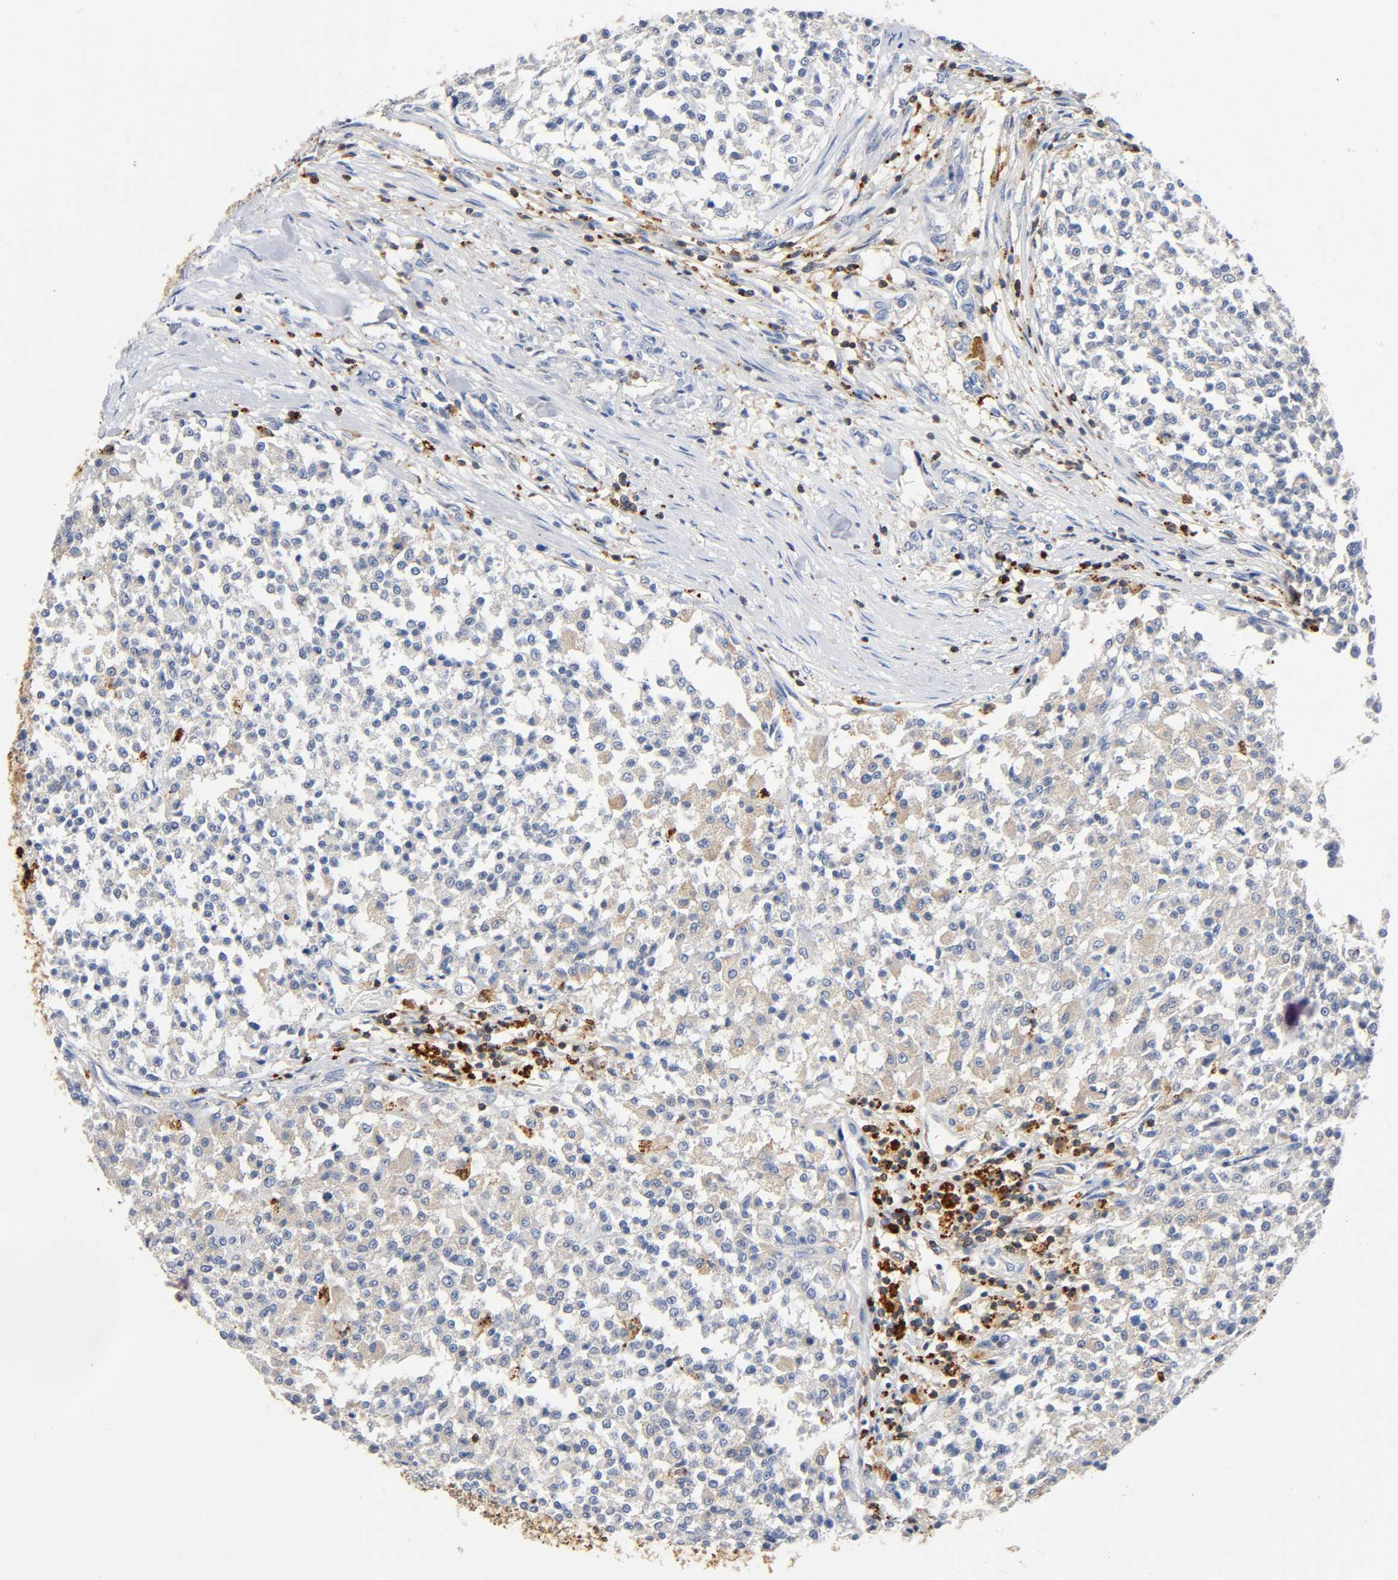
{"staining": {"intensity": "weak", "quantity": "25%-75%", "location": "cytoplasmic/membranous"}, "tissue": "testis cancer", "cell_type": "Tumor cells", "image_type": "cancer", "snomed": [{"axis": "morphology", "description": "Seminoma, NOS"}, {"axis": "topography", "description": "Testis"}], "caption": "Immunohistochemical staining of human seminoma (testis) displays low levels of weak cytoplasmic/membranous protein expression in approximately 25%-75% of tumor cells.", "gene": "UCKL1", "patient": {"sex": "male", "age": 59}}